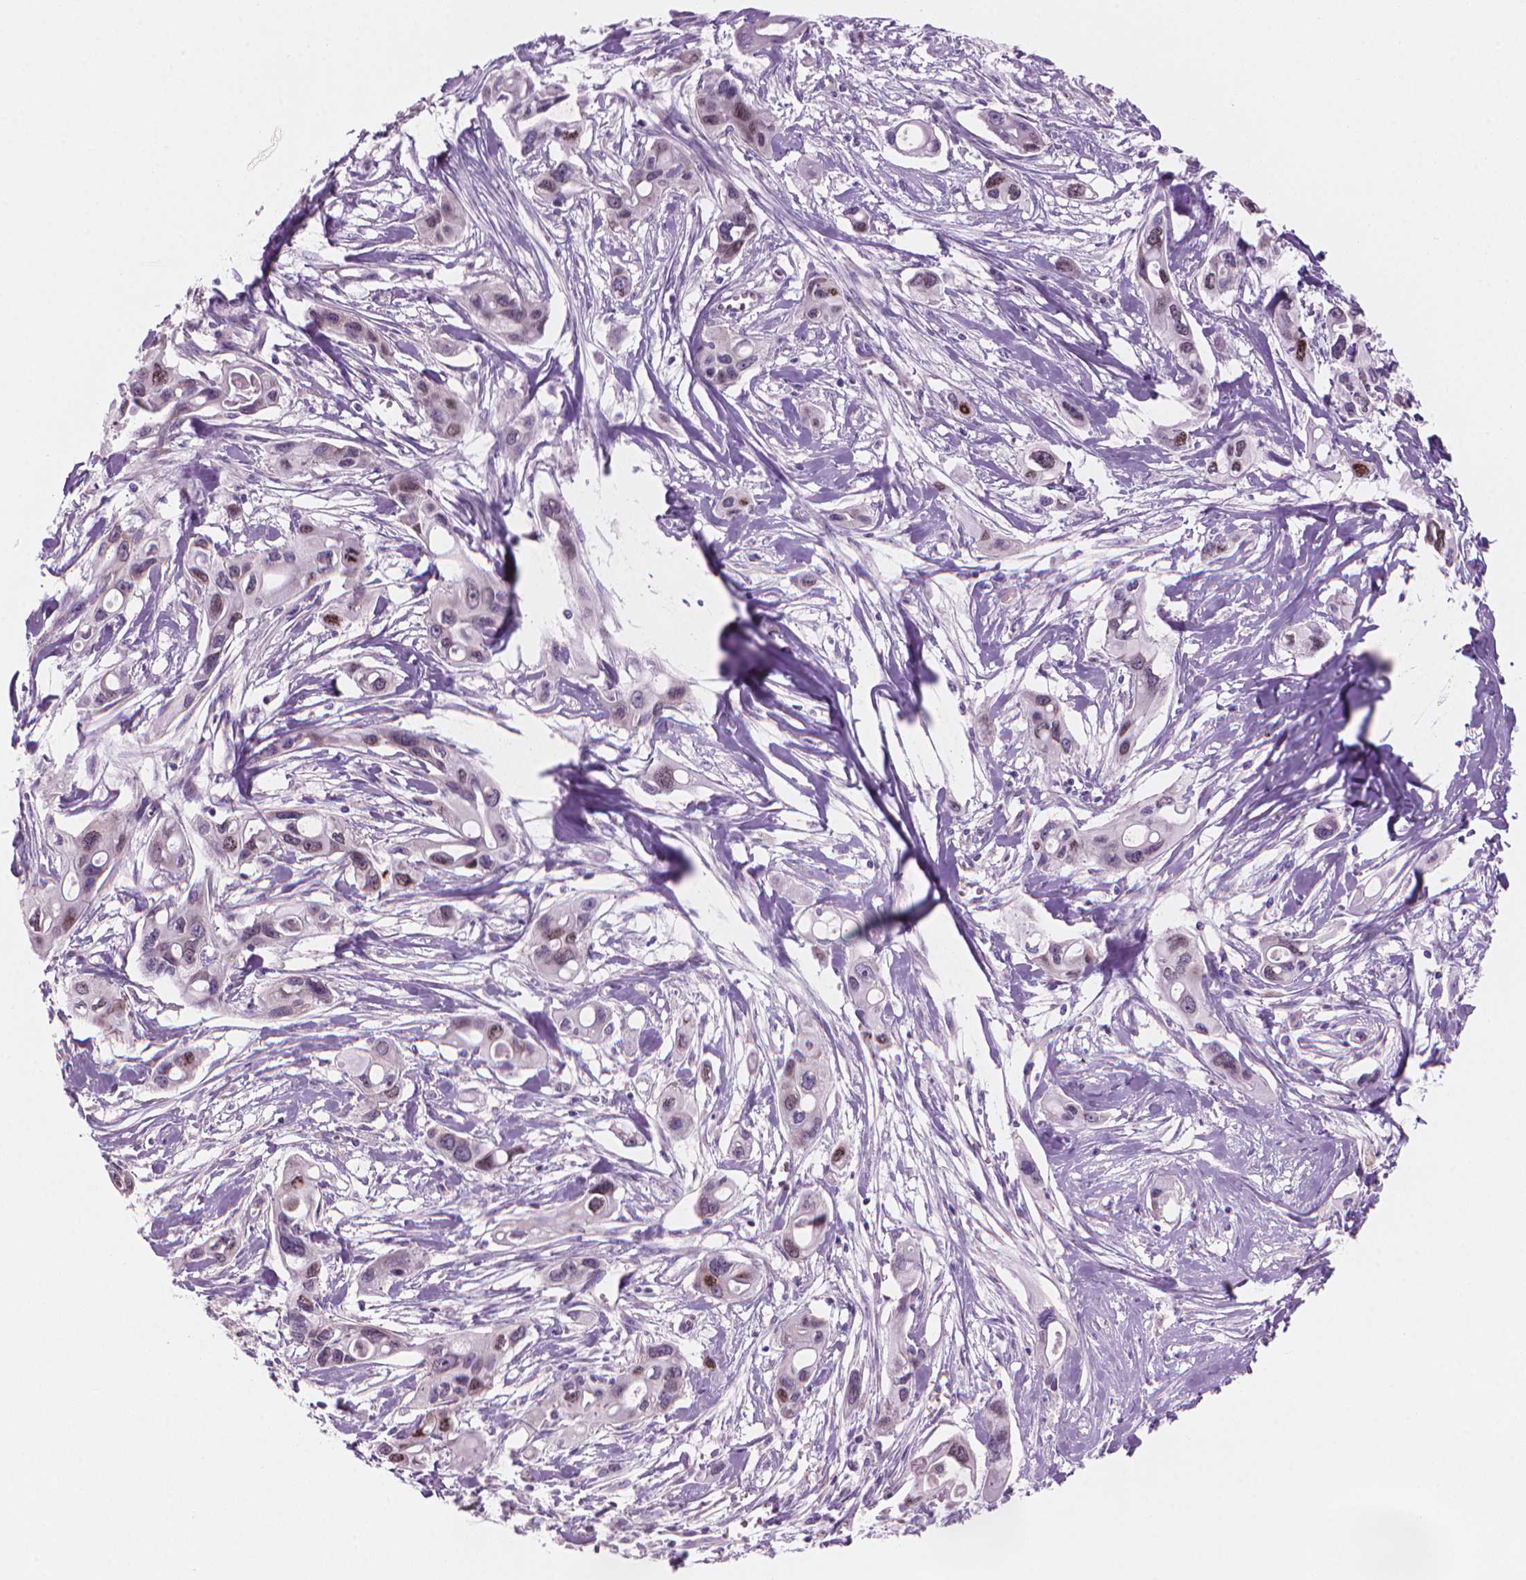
{"staining": {"intensity": "moderate", "quantity": "25%-75%", "location": "nuclear"}, "tissue": "pancreatic cancer", "cell_type": "Tumor cells", "image_type": "cancer", "snomed": [{"axis": "morphology", "description": "Adenocarcinoma, NOS"}, {"axis": "topography", "description": "Pancreas"}], "caption": "A photomicrograph of human pancreatic cancer (adenocarcinoma) stained for a protein shows moderate nuclear brown staining in tumor cells. Ihc stains the protein in brown and the nuclei are stained blue.", "gene": "ENSG00000187186", "patient": {"sex": "male", "age": 60}}